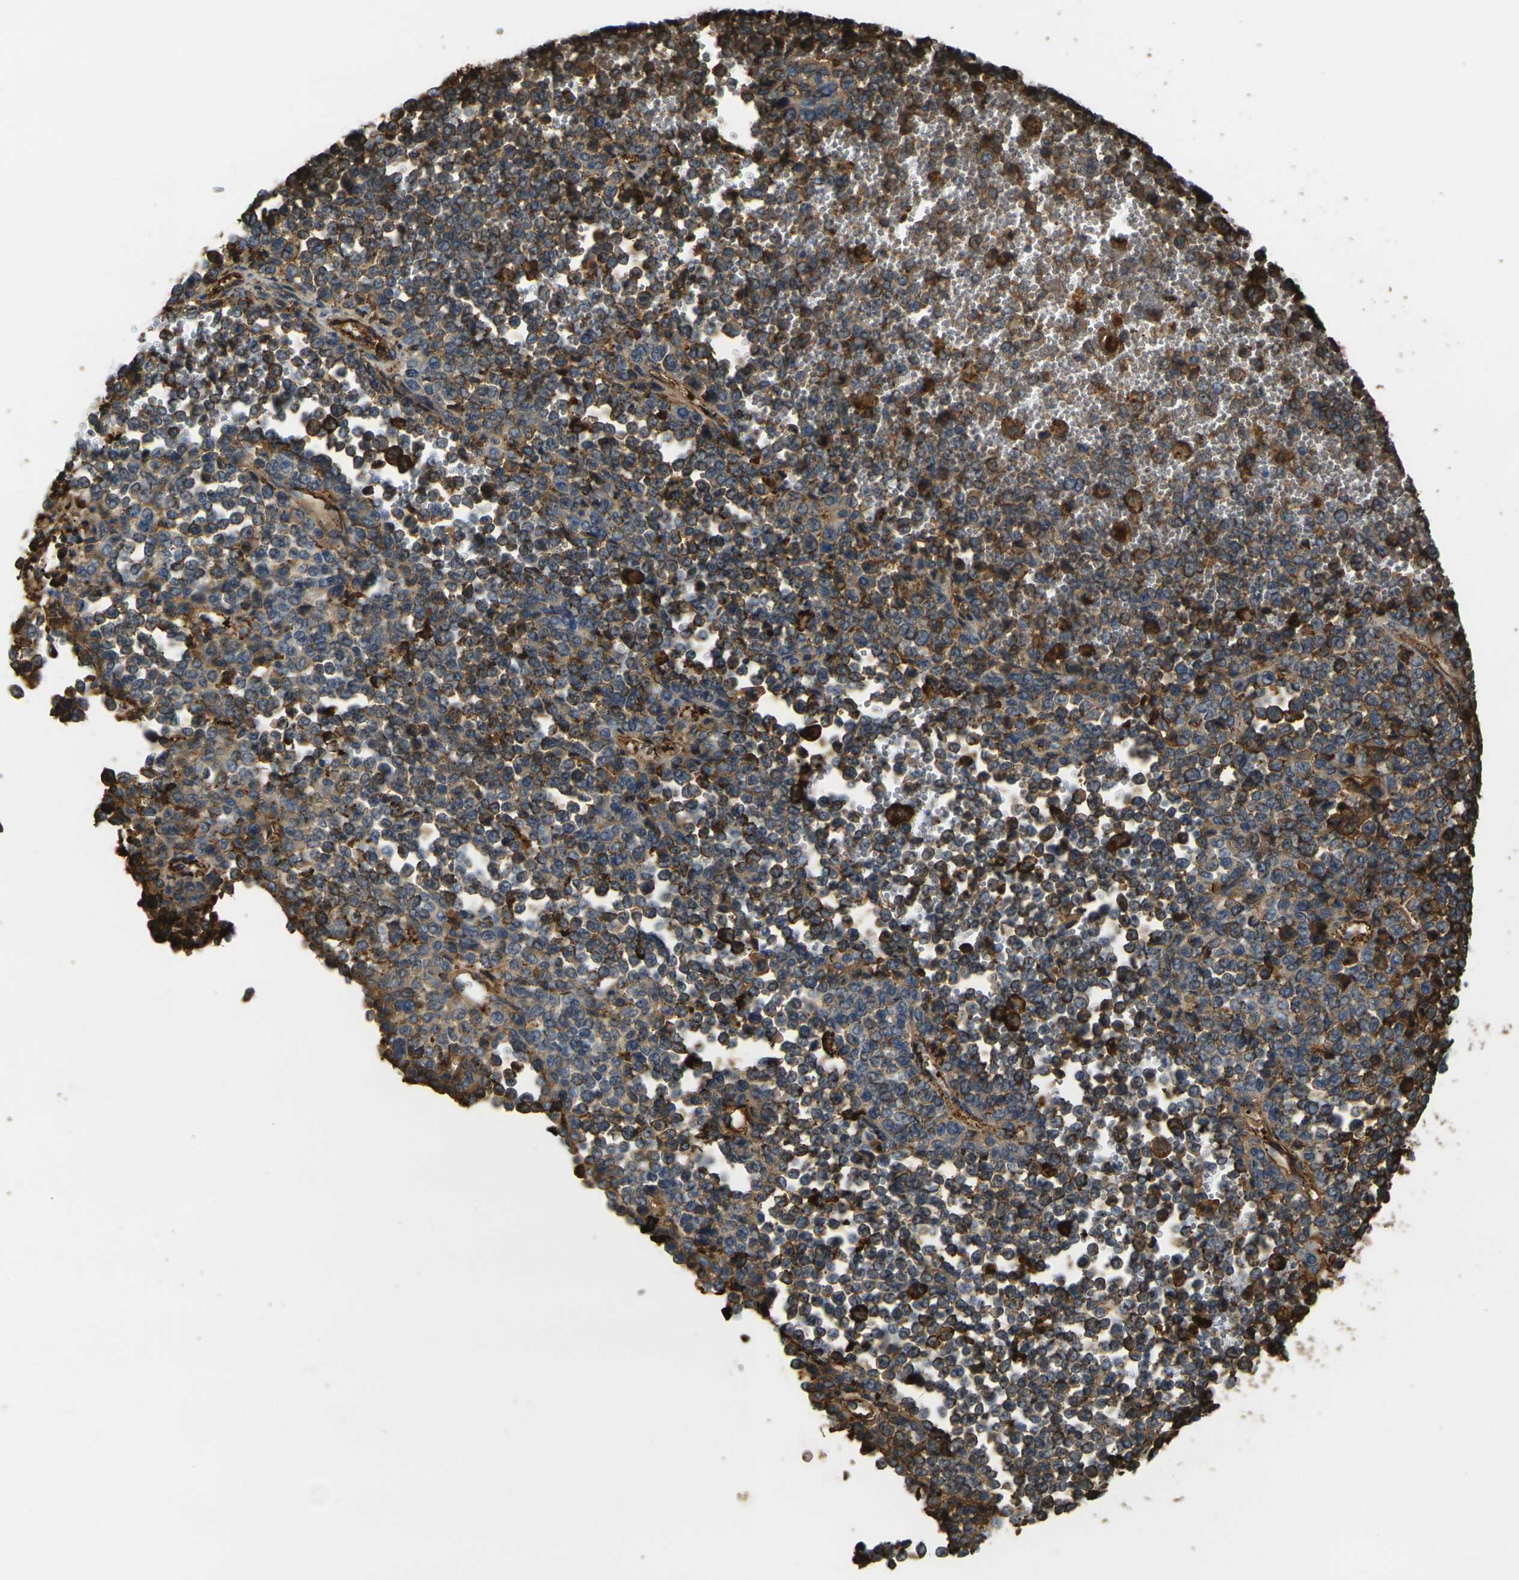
{"staining": {"intensity": "moderate", "quantity": ">75%", "location": "cytoplasmic/membranous"}, "tissue": "melanoma", "cell_type": "Tumor cells", "image_type": "cancer", "snomed": [{"axis": "morphology", "description": "Malignant melanoma, Metastatic site"}, {"axis": "topography", "description": "Pancreas"}], "caption": "Protein expression analysis of human melanoma reveals moderate cytoplasmic/membranous positivity in about >75% of tumor cells.", "gene": "PLCD1", "patient": {"sex": "female", "age": 30}}